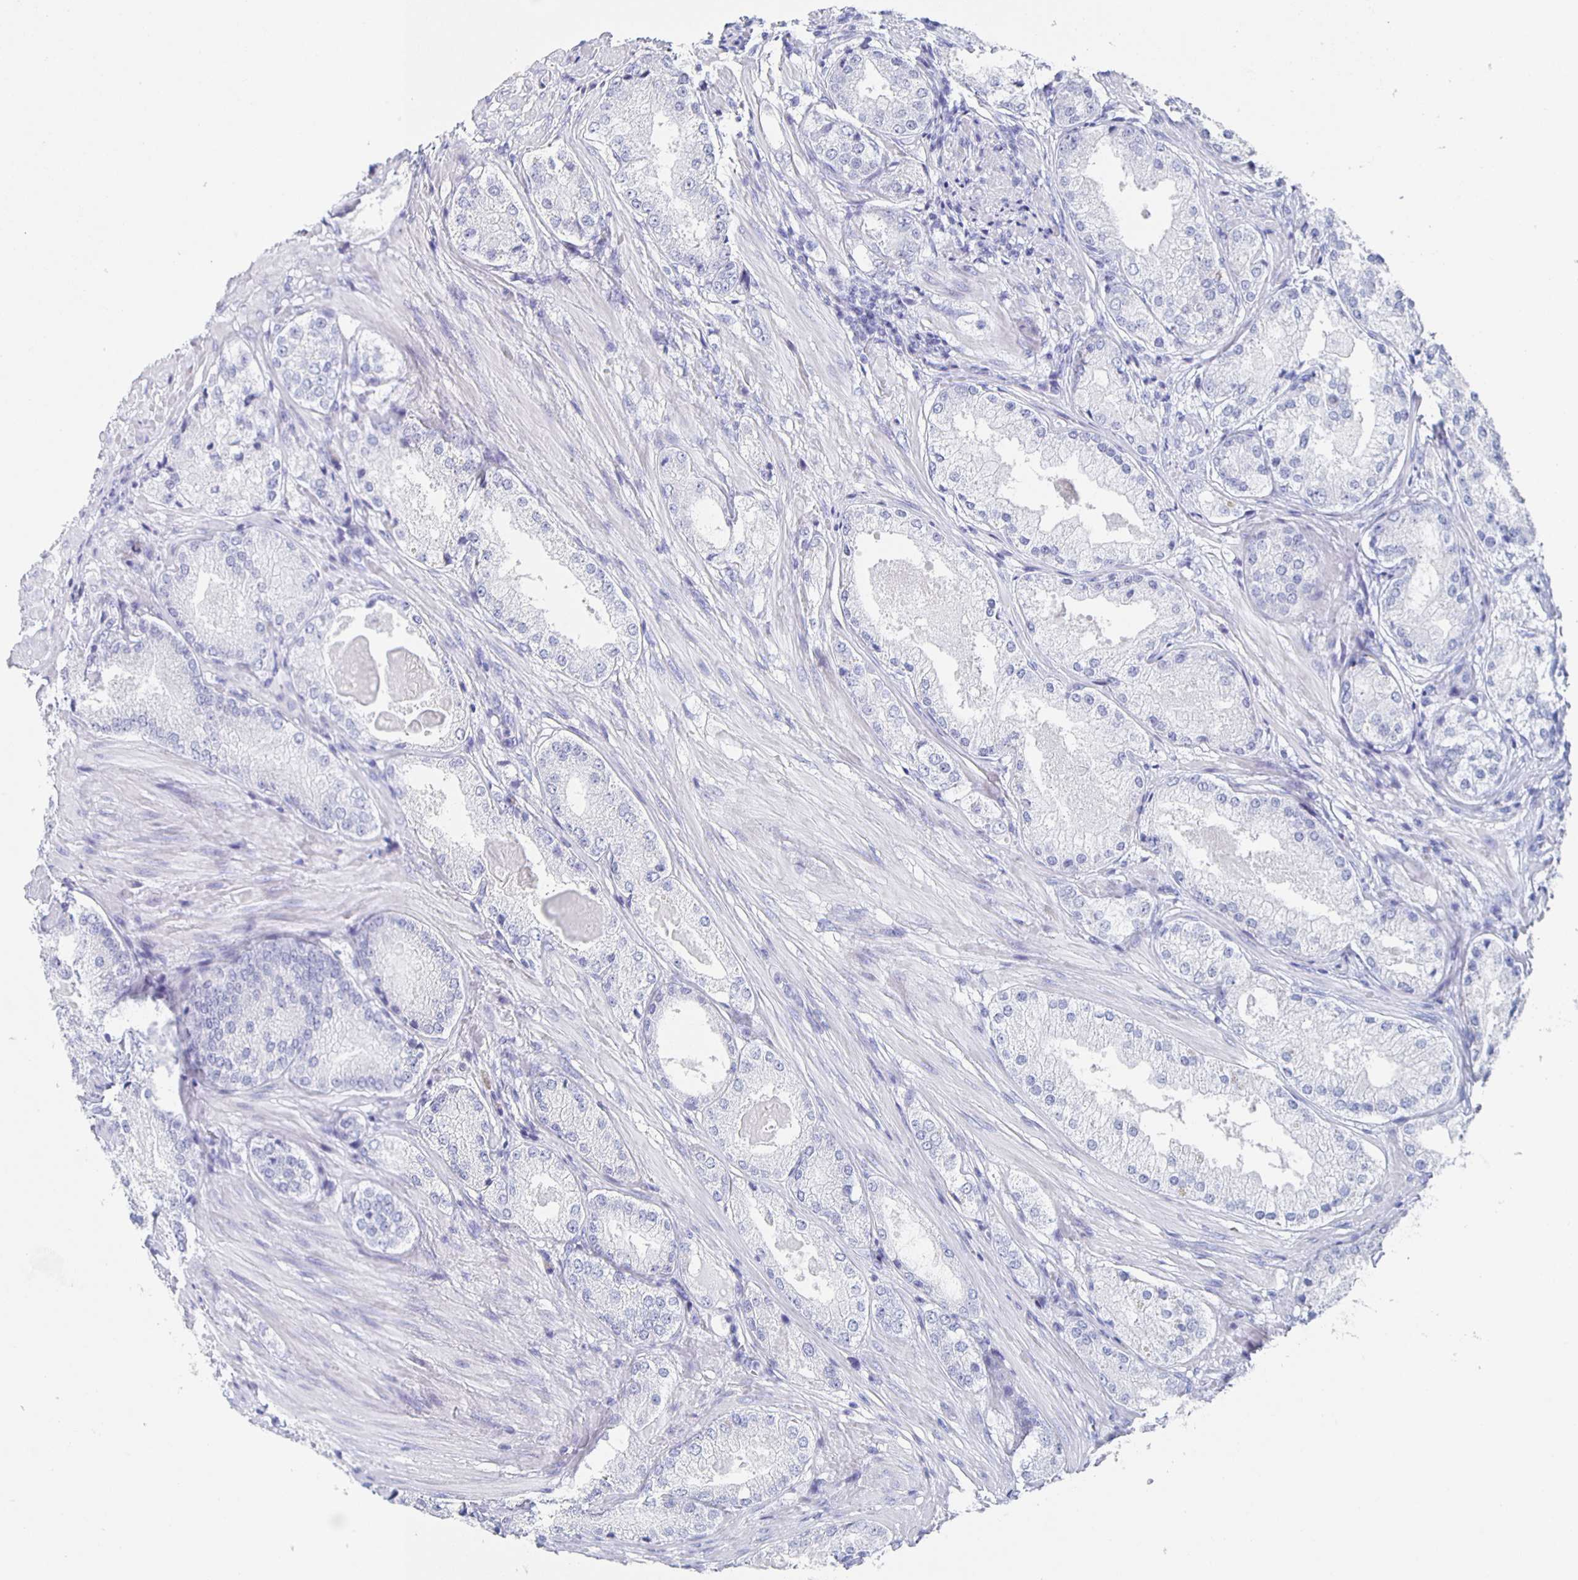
{"staining": {"intensity": "negative", "quantity": "none", "location": "none"}, "tissue": "prostate cancer", "cell_type": "Tumor cells", "image_type": "cancer", "snomed": [{"axis": "morphology", "description": "Adenocarcinoma, Low grade"}, {"axis": "topography", "description": "Prostate"}], "caption": "Prostate cancer (low-grade adenocarcinoma) was stained to show a protein in brown. There is no significant staining in tumor cells.", "gene": "SLC34A2", "patient": {"sex": "male", "age": 68}}